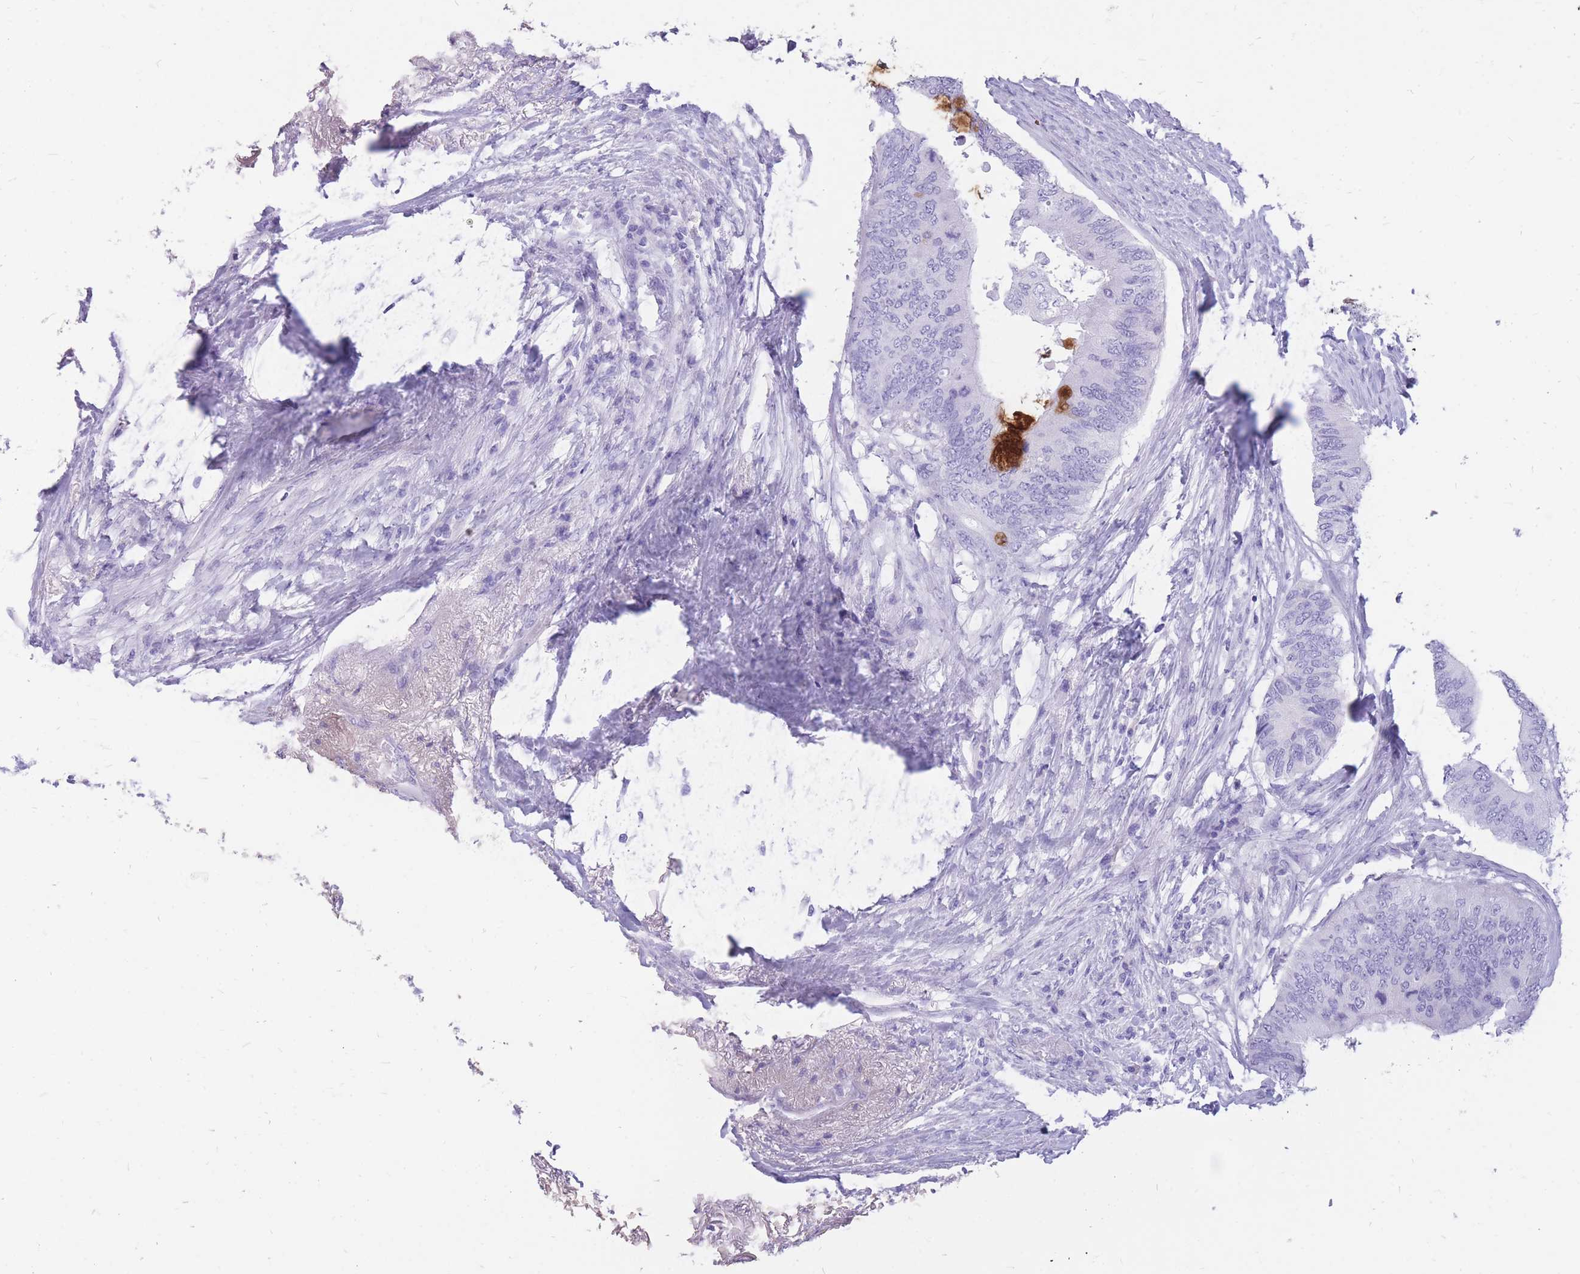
{"staining": {"intensity": "negative", "quantity": "none", "location": "none"}, "tissue": "colorectal cancer", "cell_type": "Tumor cells", "image_type": "cancer", "snomed": [{"axis": "morphology", "description": "Adenocarcinoma, NOS"}, {"axis": "topography", "description": "Colon"}], "caption": "An immunohistochemistry histopathology image of colorectal adenocarcinoma is shown. There is no staining in tumor cells of colorectal adenocarcinoma.", "gene": "CYP21A2", "patient": {"sex": "male", "age": 71}}